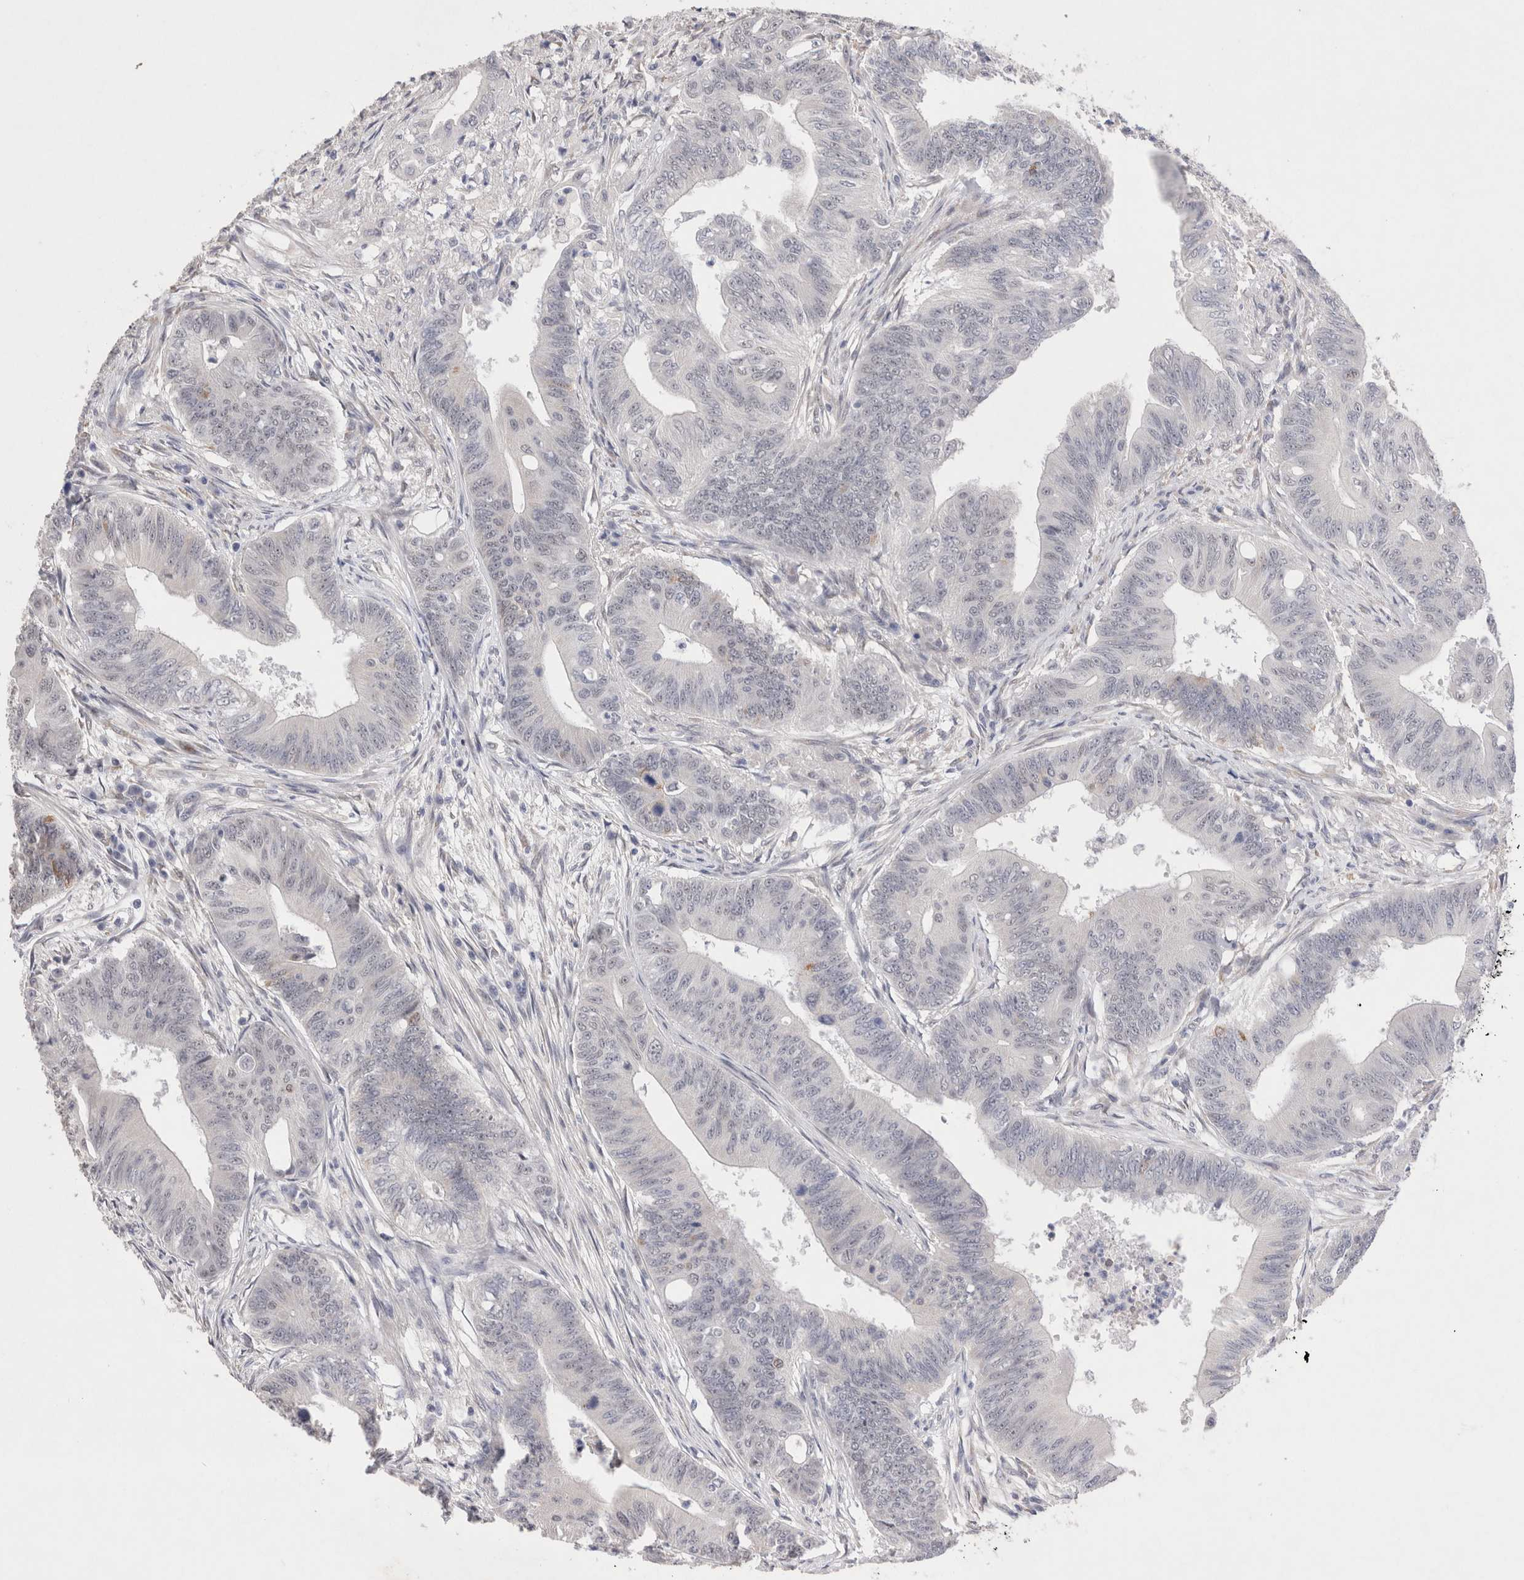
{"staining": {"intensity": "negative", "quantity": "none", "location": "none"}, "tissue": "colorectal cancer", "cell_type": "Tumor cells", "image_type": "cancer", "snomed": [{"axis": "morphology", "description": "Adenoma, NOS"}, {"axis": "morphology", "description": "Adenocarcinoma, NOS"}, {"axis": "topography", "description": "Colon"}], "caption": "Immunohistochemistry (IHC) of human colorectal adenoma demonstrates no staining in tumor cells.", "gene": "GIMAP6", "patient": {"sex": "male", "age": 79}}